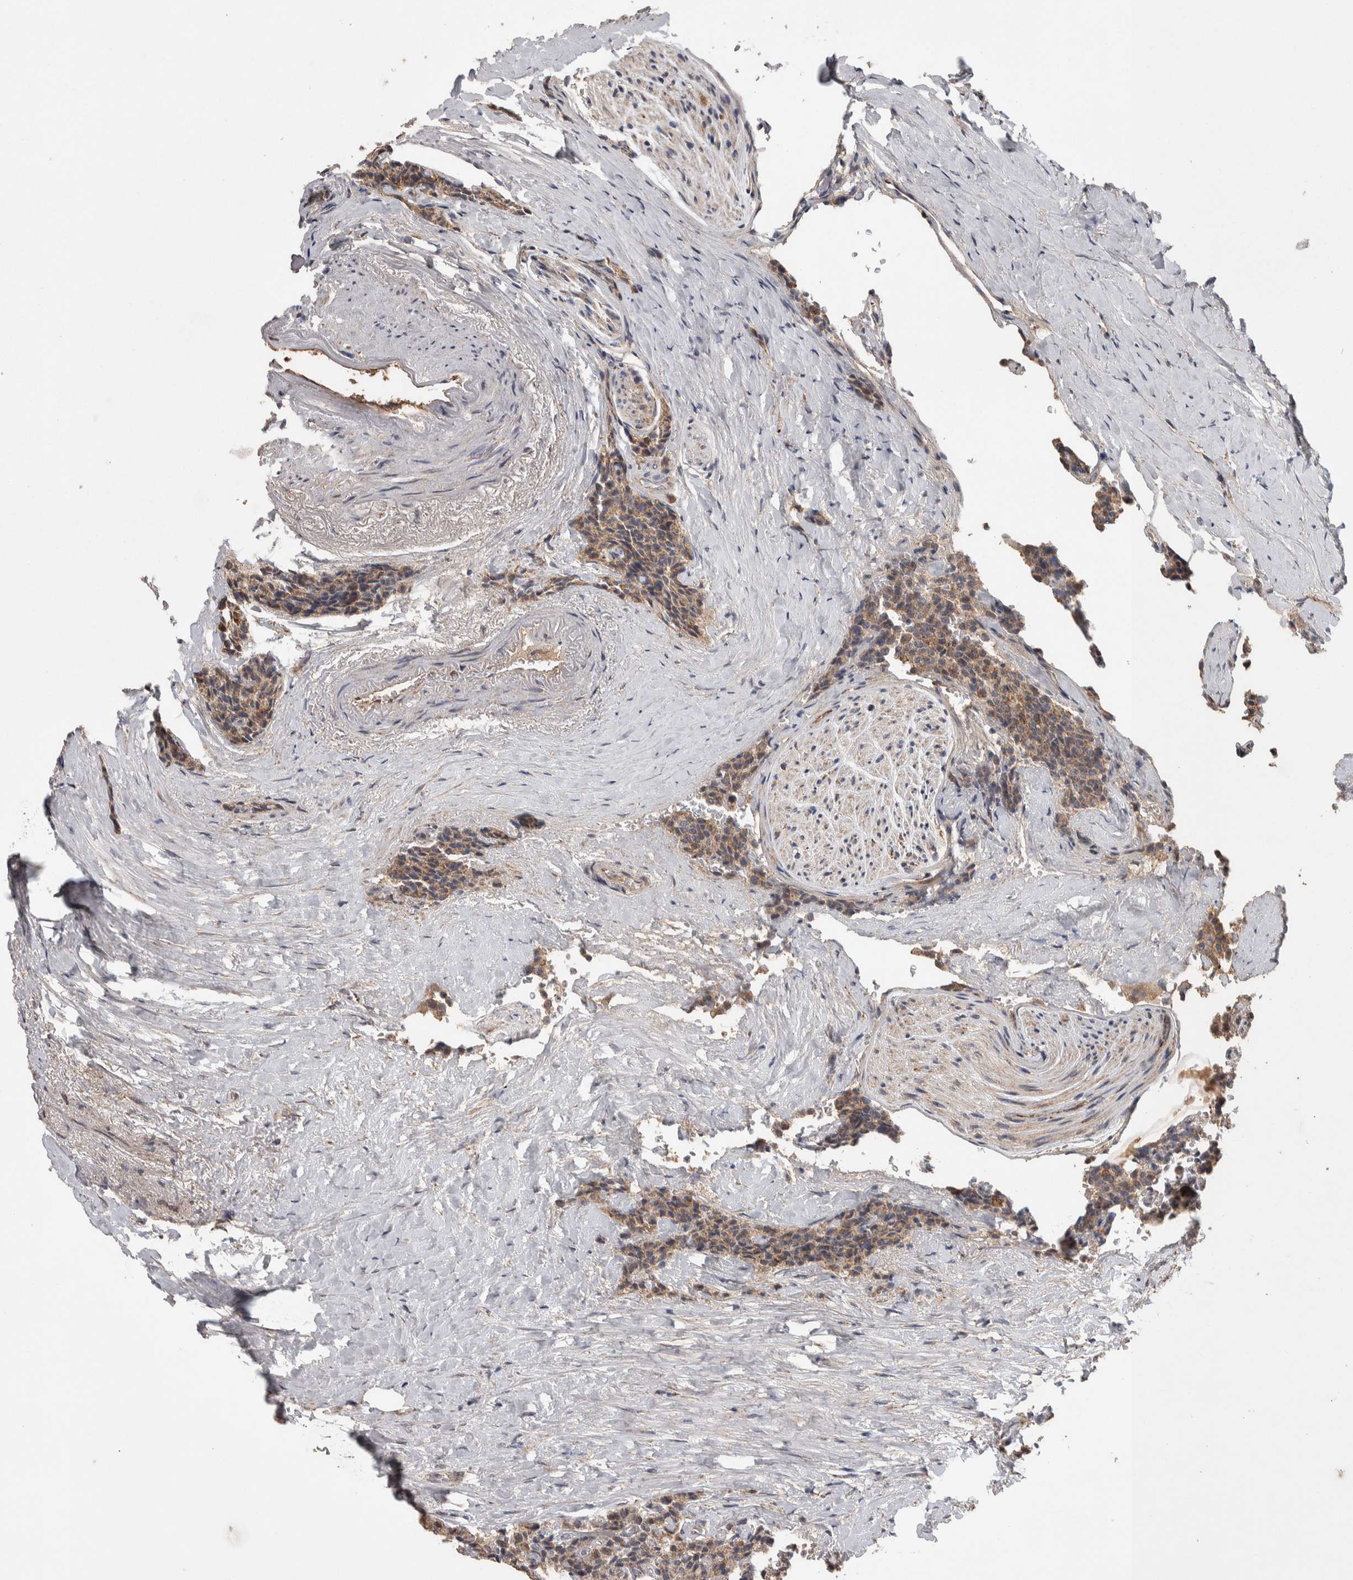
{"staining": {"intensity": "moderate", "quantity": ">75%", "location": "cytoplasmic/membranous"}, "tissue": "carcinoid", "cell_type": "Tumor cells", "image_type": "cancer", "snomed": [{"axis": "morphology", "description": "Carcinoid, malignant, NOS"}, {"axis": "topography", "description": "Colon"}], "caption": "Immunohistochemical staining of human malignant carcinoid reveals medium levels of moderate cytoplasmic/membranous staining in about >75% of tumor cells.", "gene": "SCO1", "patient": {"sex": "female", "age": 61}}